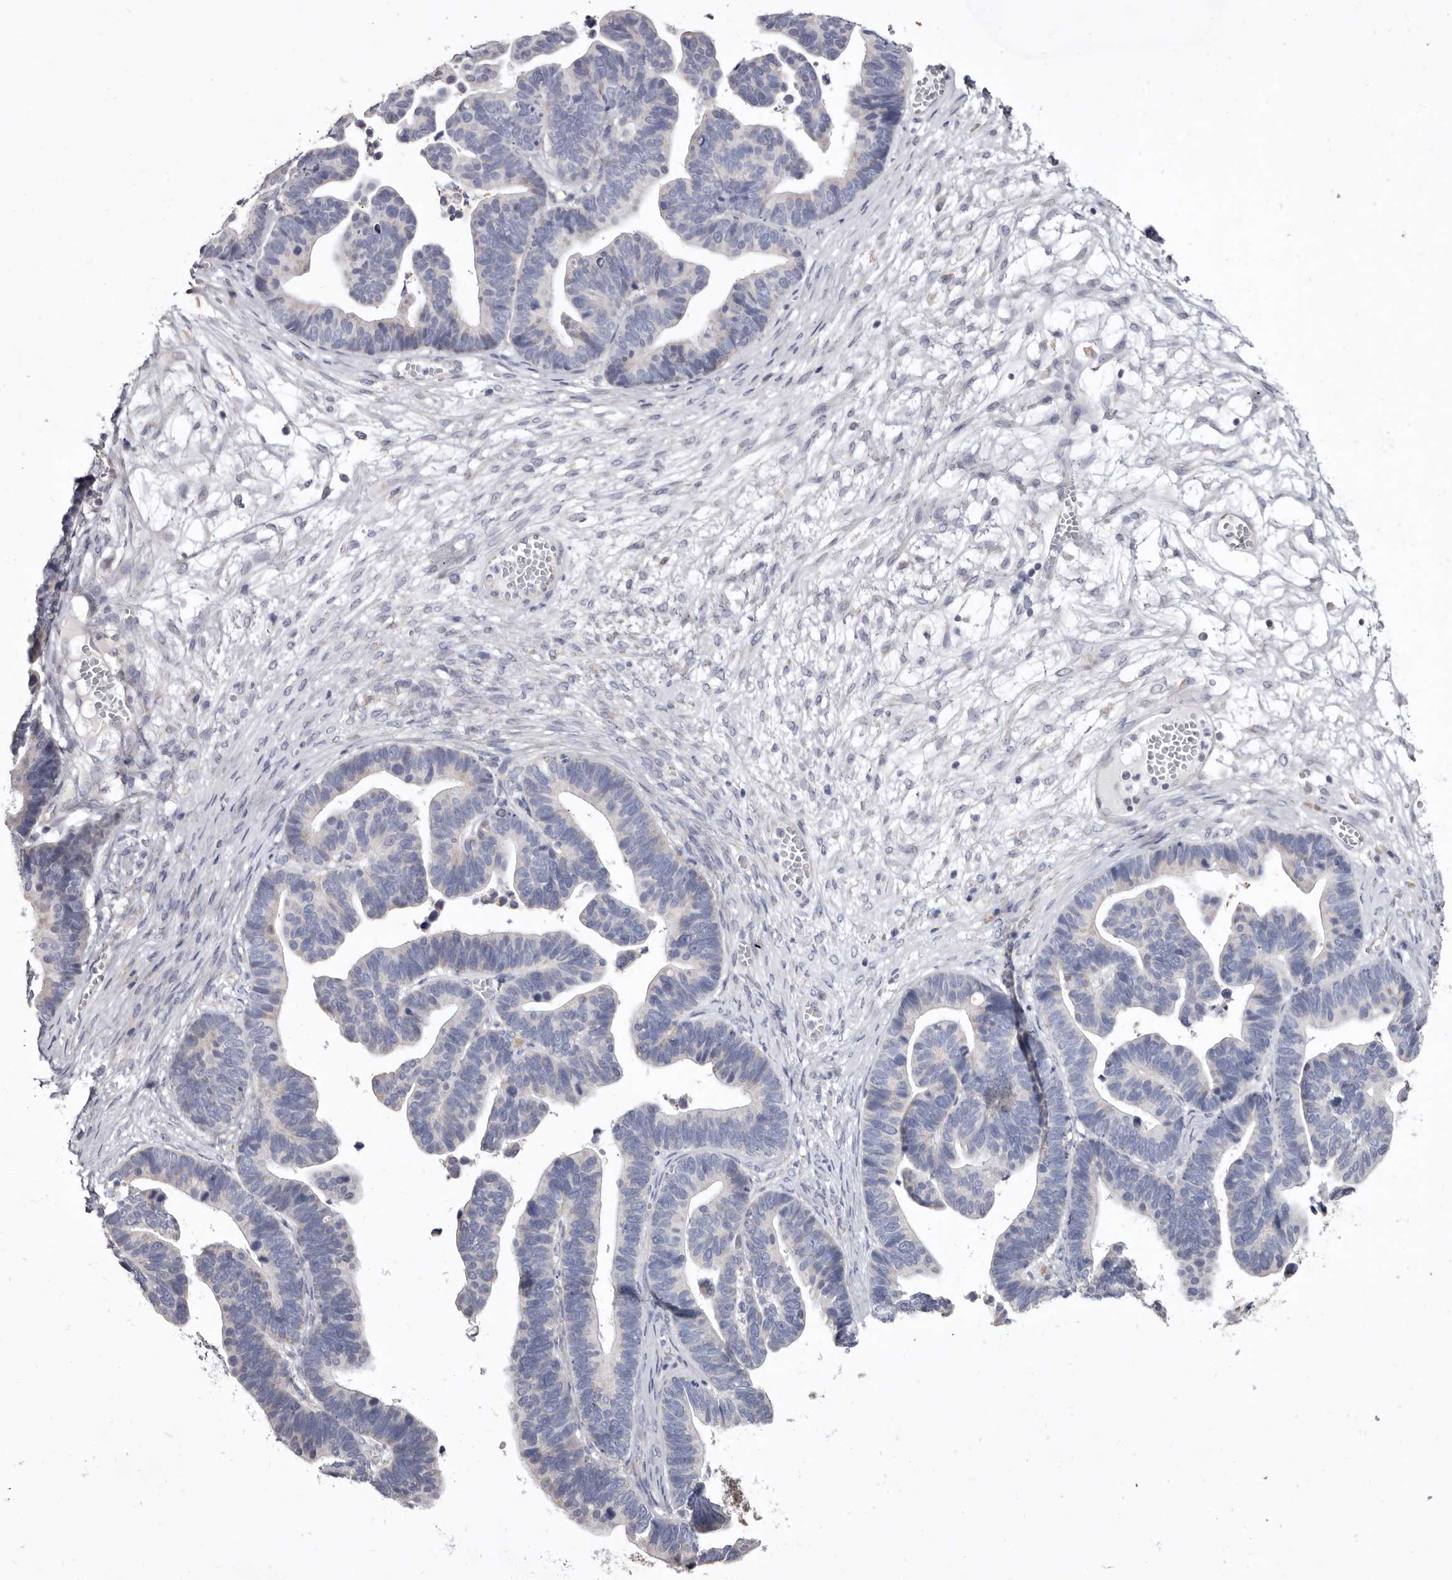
{"staining": {"intensity": "negative", "quantity": "none", "location": "none"}, "tissue": "ovarian cancer", "cell_type": "Tumor cells", "image_type": "cancer", "snomed": [{"axis": "morphology", "description": "Cystadenocarcinoma, serous, NOS"}, {"axis": "topography", "description": "Ovary"}], "caption": "This is an immunohistochemistry photomicrograph of ovarian cancer (serous cystadenocarcinoma). There is no staining in tumor cells.", "gene": "CYP2E1", "patient": {"sex": "female", "age": 56}}